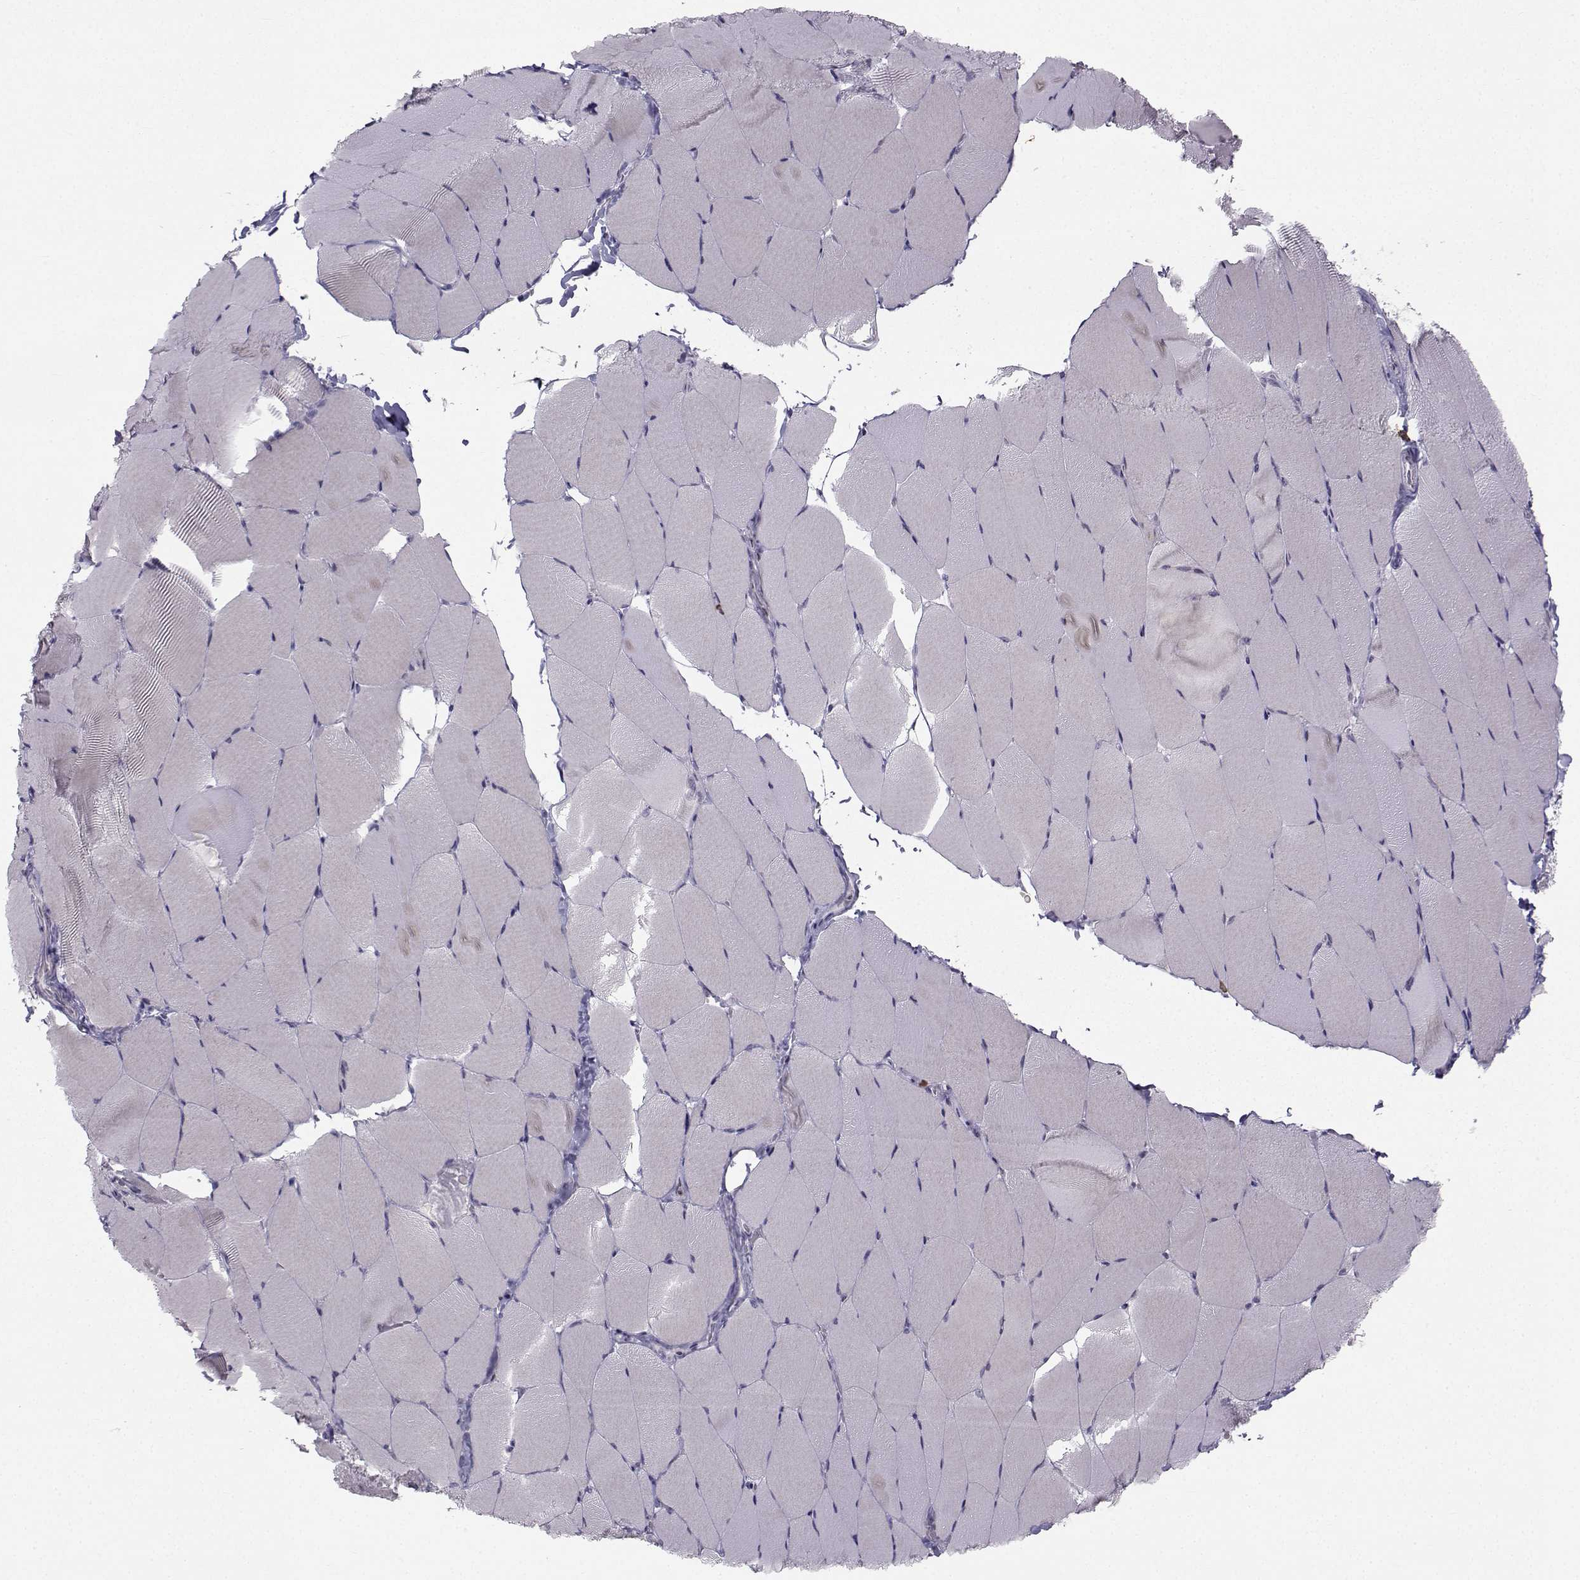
{"staining": {"intensity": "negative", "quantity": "none", "location": "none"}, "tissue": "skeletal muscle", "cell_type": "Myocytes", "image_type": "normal", "snomed": [{"axis": "morphology", "description": "Normal tissue, NOS"}, {"axis": "topography", "description": "Skeletal muscle"}], "caption": "Myocytes show no significant protein staining in normal skeletal muscle.", "gene": "LRP8", "patient": {"sex": "female", "age": 37}}